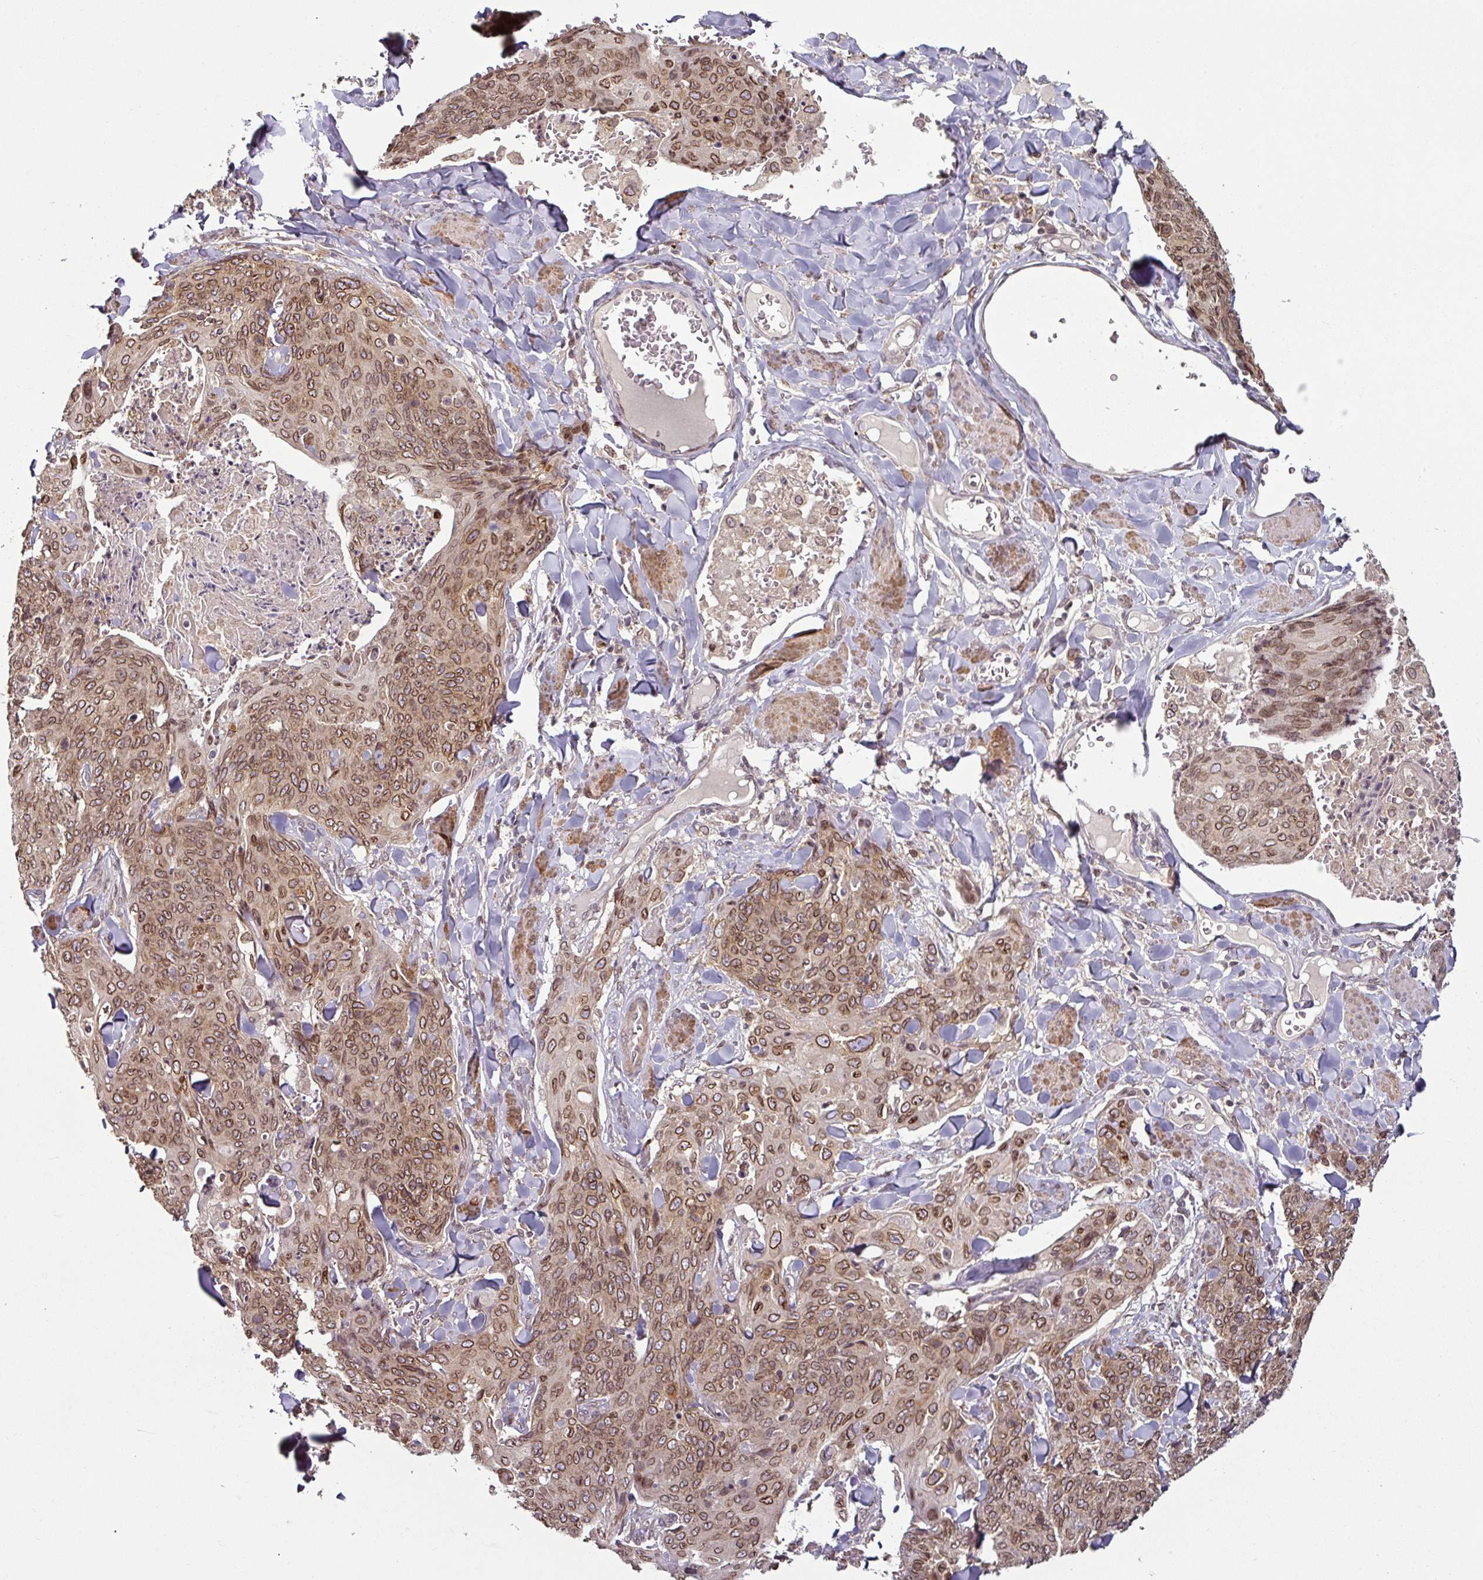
{"staining": {"intensity": "moderate", "quantity": ">75%", "location": "cytoplasmic/membranous,nuclear"}, "tissue": "skin cancer", "cell_type": "Tumor cells", "image_type": "cancer", "snomed": [{"axis": "morphology", "description": "Squamous cell carcinoma, NOS"}, {"axis": "topography", "description": "Skin"}, {"axis": "topography", "description": "Vulva"}], "caption": "A medium amount of moderate cytoplasmic/membranous and nuclear staining is seen in about >75% of tumor cells in skin squamous cell carcinoma tissue.", "gene": "RANGAP1", "patient": {"sex": "female", "age": 85}}